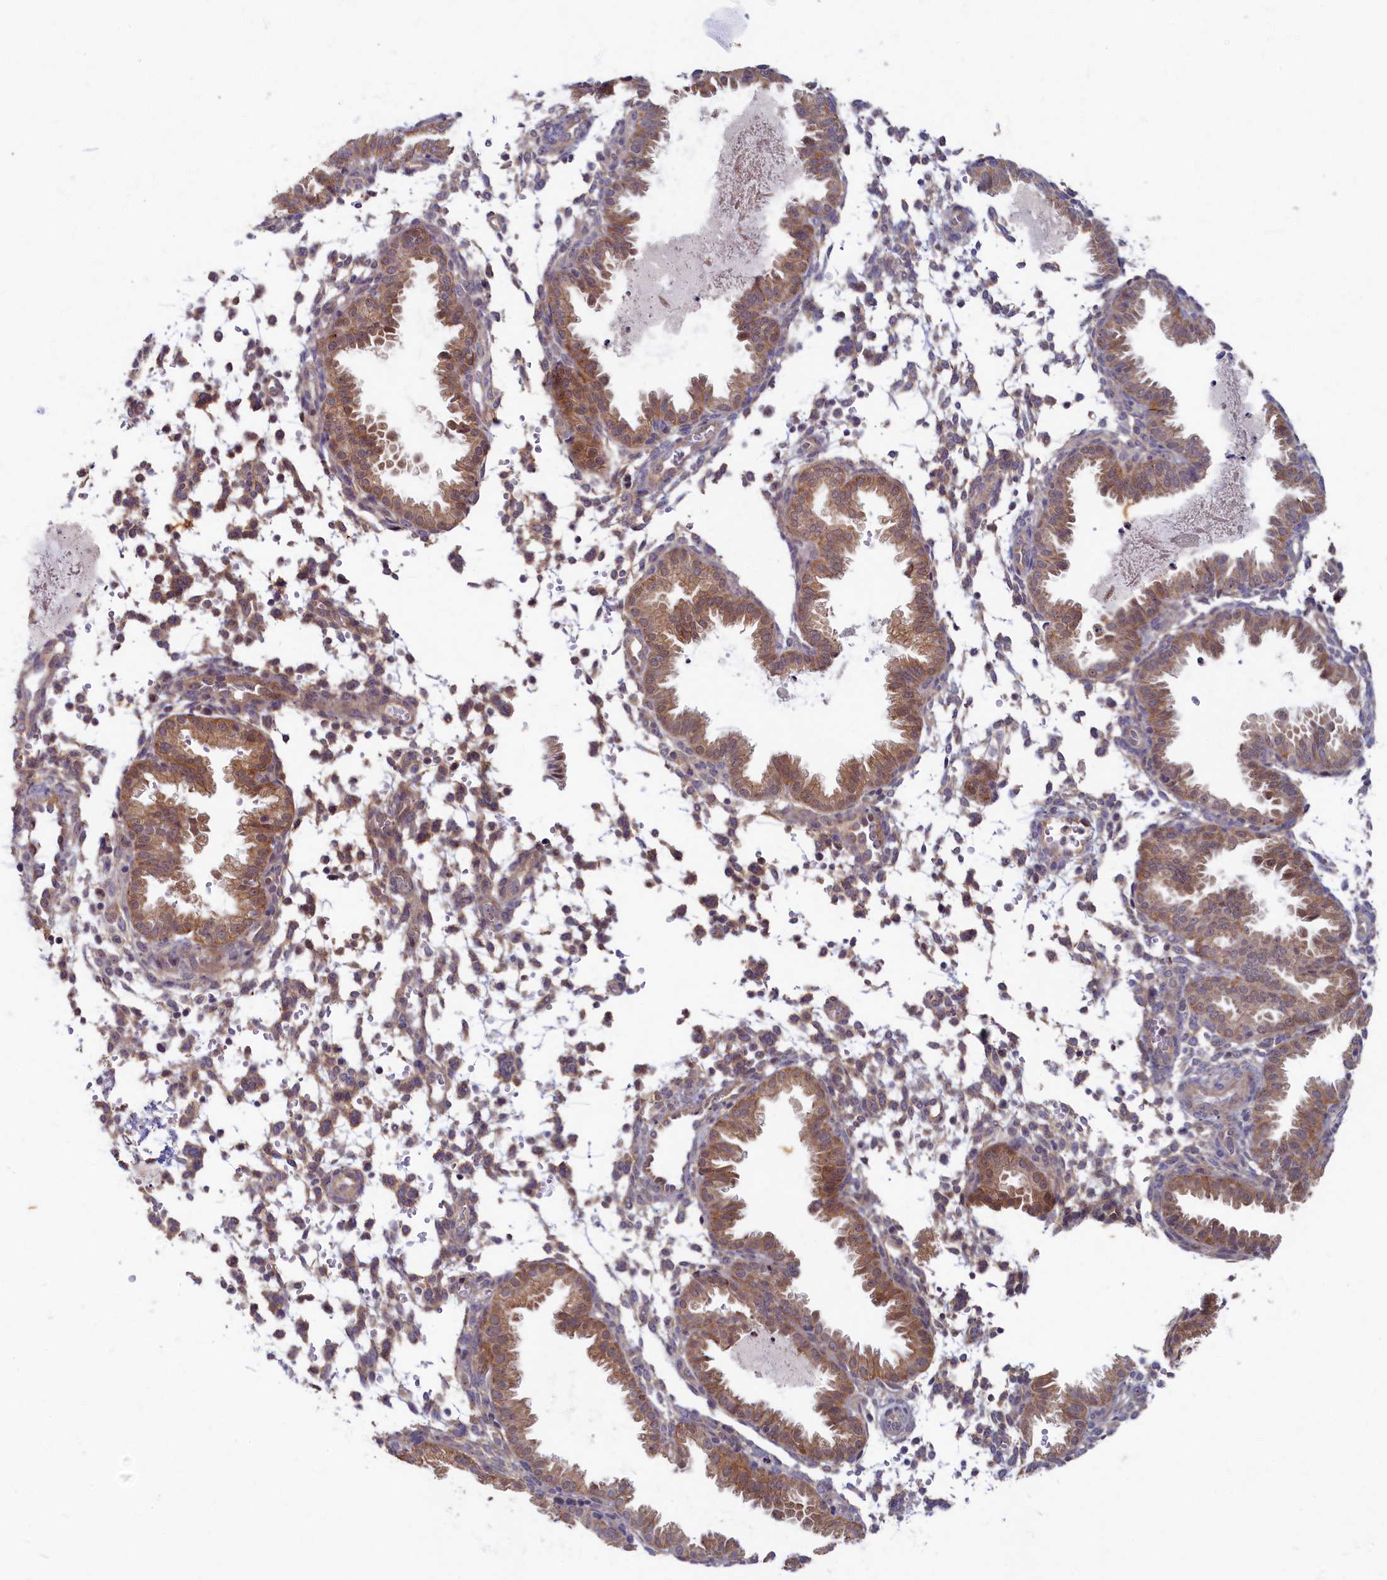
{"staining": {"intensity": "moderate", "quantity": "<25%", "location": "cytoplasmic/membranous"}, "tissue": "endometrium", "cell_type": "Cells in endometrial stroma", "image_type": "normal", "snomed": [{"axis": "morphology", "description": "Normal tissue, NOS"}, {"axis": "topography", "description": "Endometrium"}], "caption": "Moderate cytoplasmic/membranous staining is present in approximately <25% of cells in endometrial stroma in normal endometrium.", "gene": "WDR59", "patient": {"sex": "female", "age": 33}}